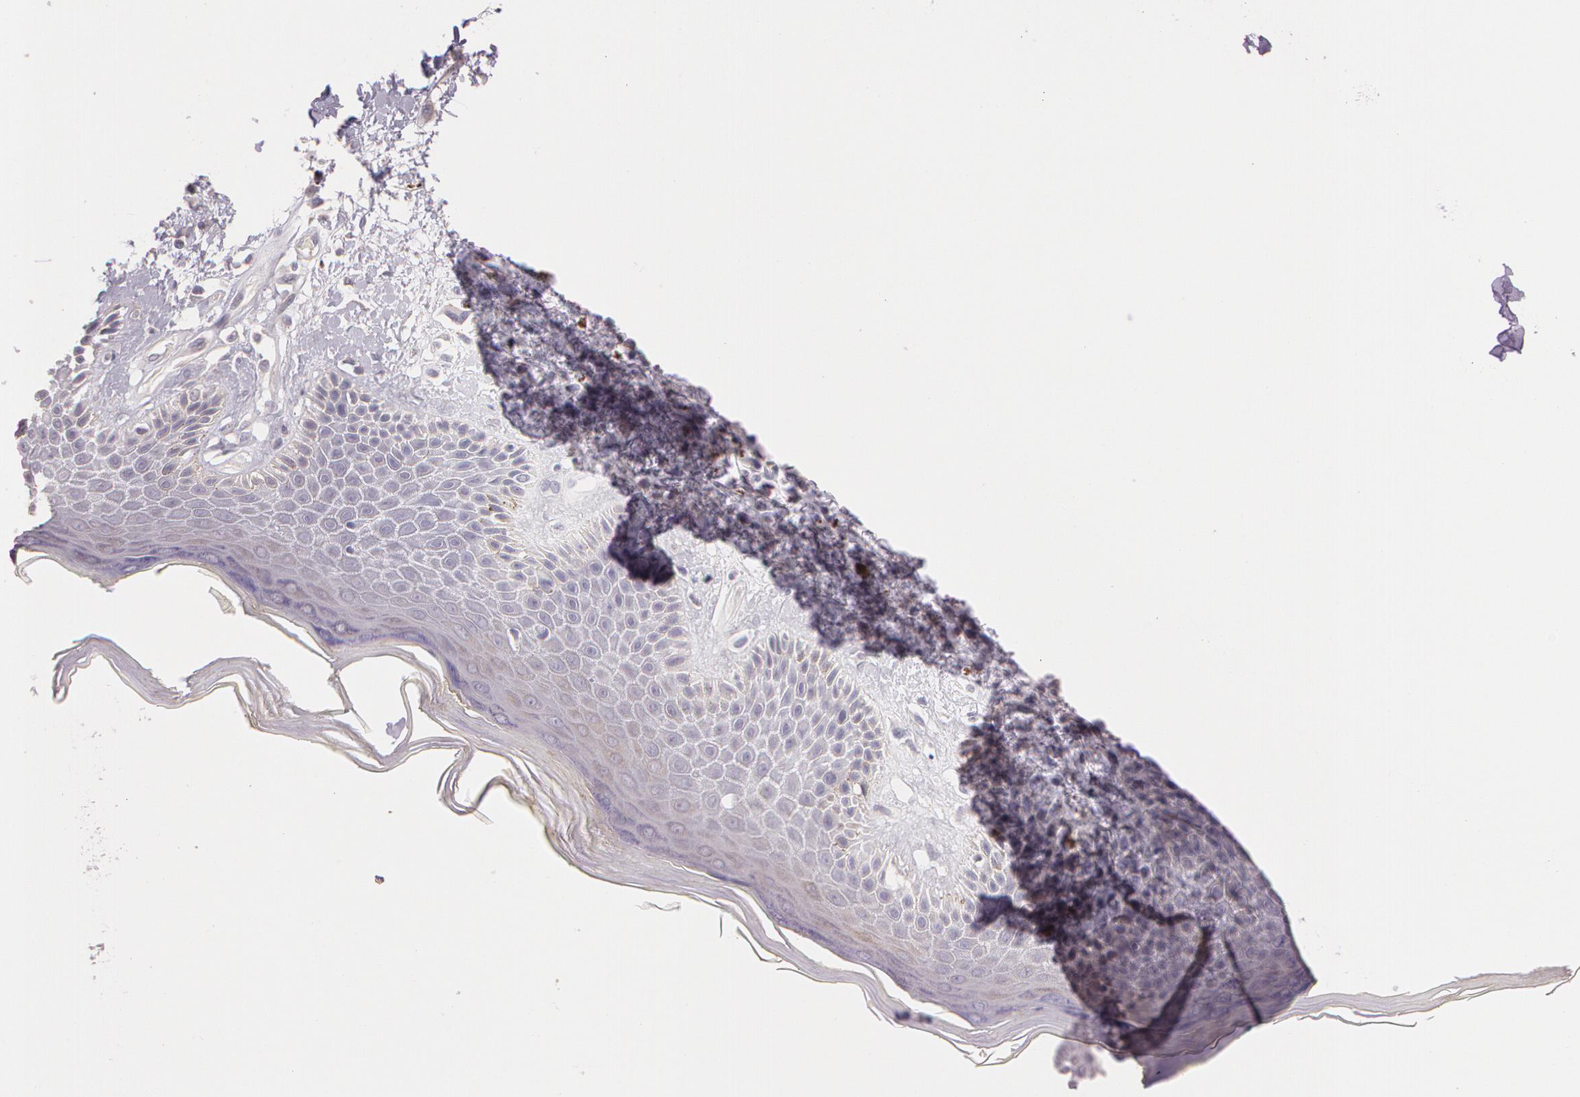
{"staining": {"intensity": "negative", "quantity": "none", "location": "none"}, "tissue": "skin", "cell_type": "Epidermal cells", "image_type": "normal", "snomed": [{"axis": "morphology", "description": "Normal tissue, NOS"}, {"axis": "topography", "description": "Anal"}], "caption": "Immunohistochemical staining of benign human skin reveals no significant staining in epidermal cells.", "gene": "G2E3", "patient": {"sex": "female", "age": 78}}